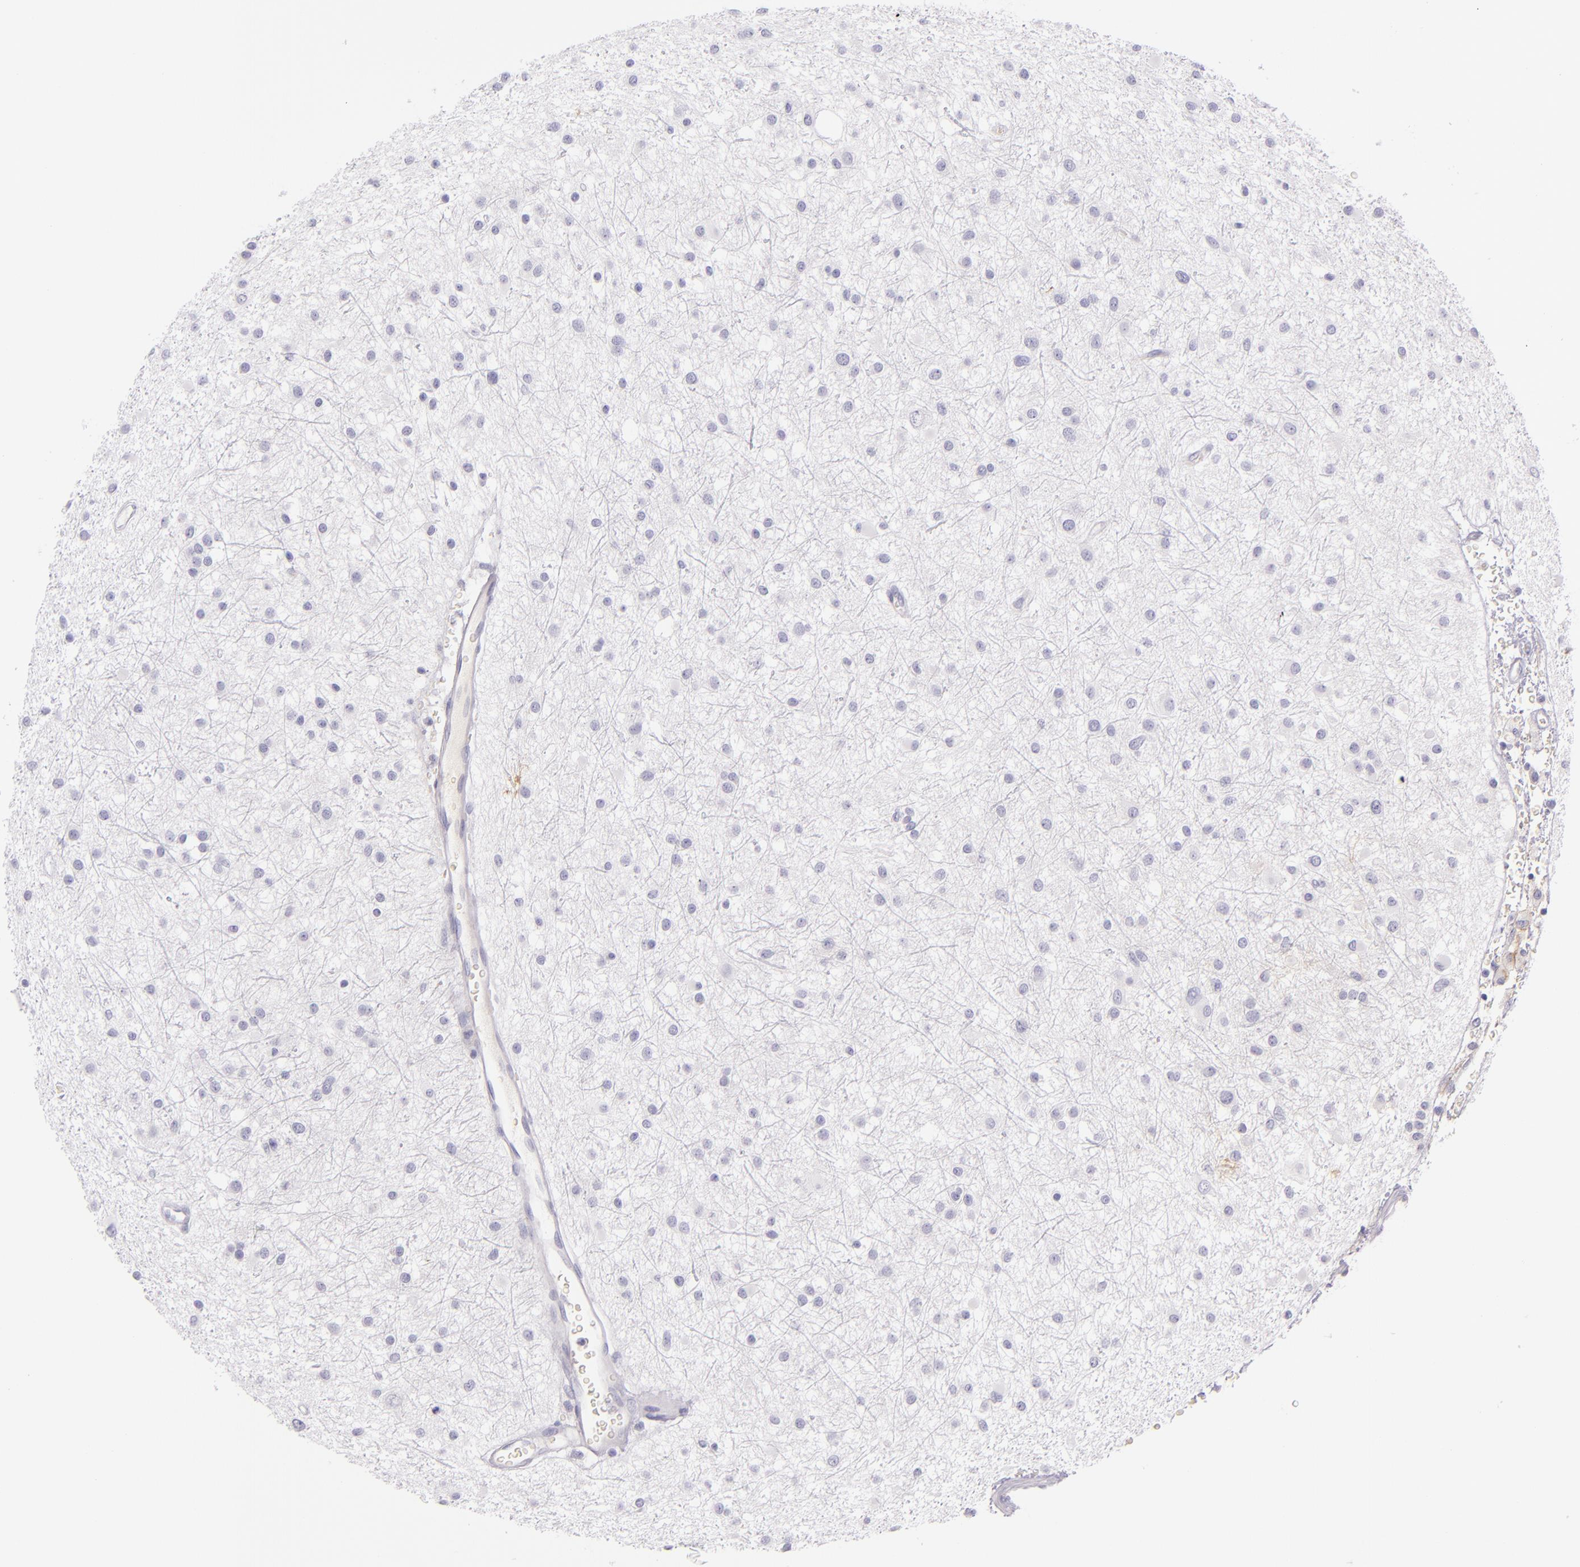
{"staining": {"intensity": "negative", "quantity": "none", "location": "none"}, "tissue": "glioma", "cell_type": "Tumor cells", "image_type": "cancer", "snomed": [{"axis": "morphology", "description": "Glioma, malignant, Low grade"}, {"axis": "topography", "description": "Brain"}], "caption": "Tumor cells are negative for protein expression in human malignant low-grade glioma.", "gene": "ICAM1", "patient": {"sex": "female", "age": 36}}